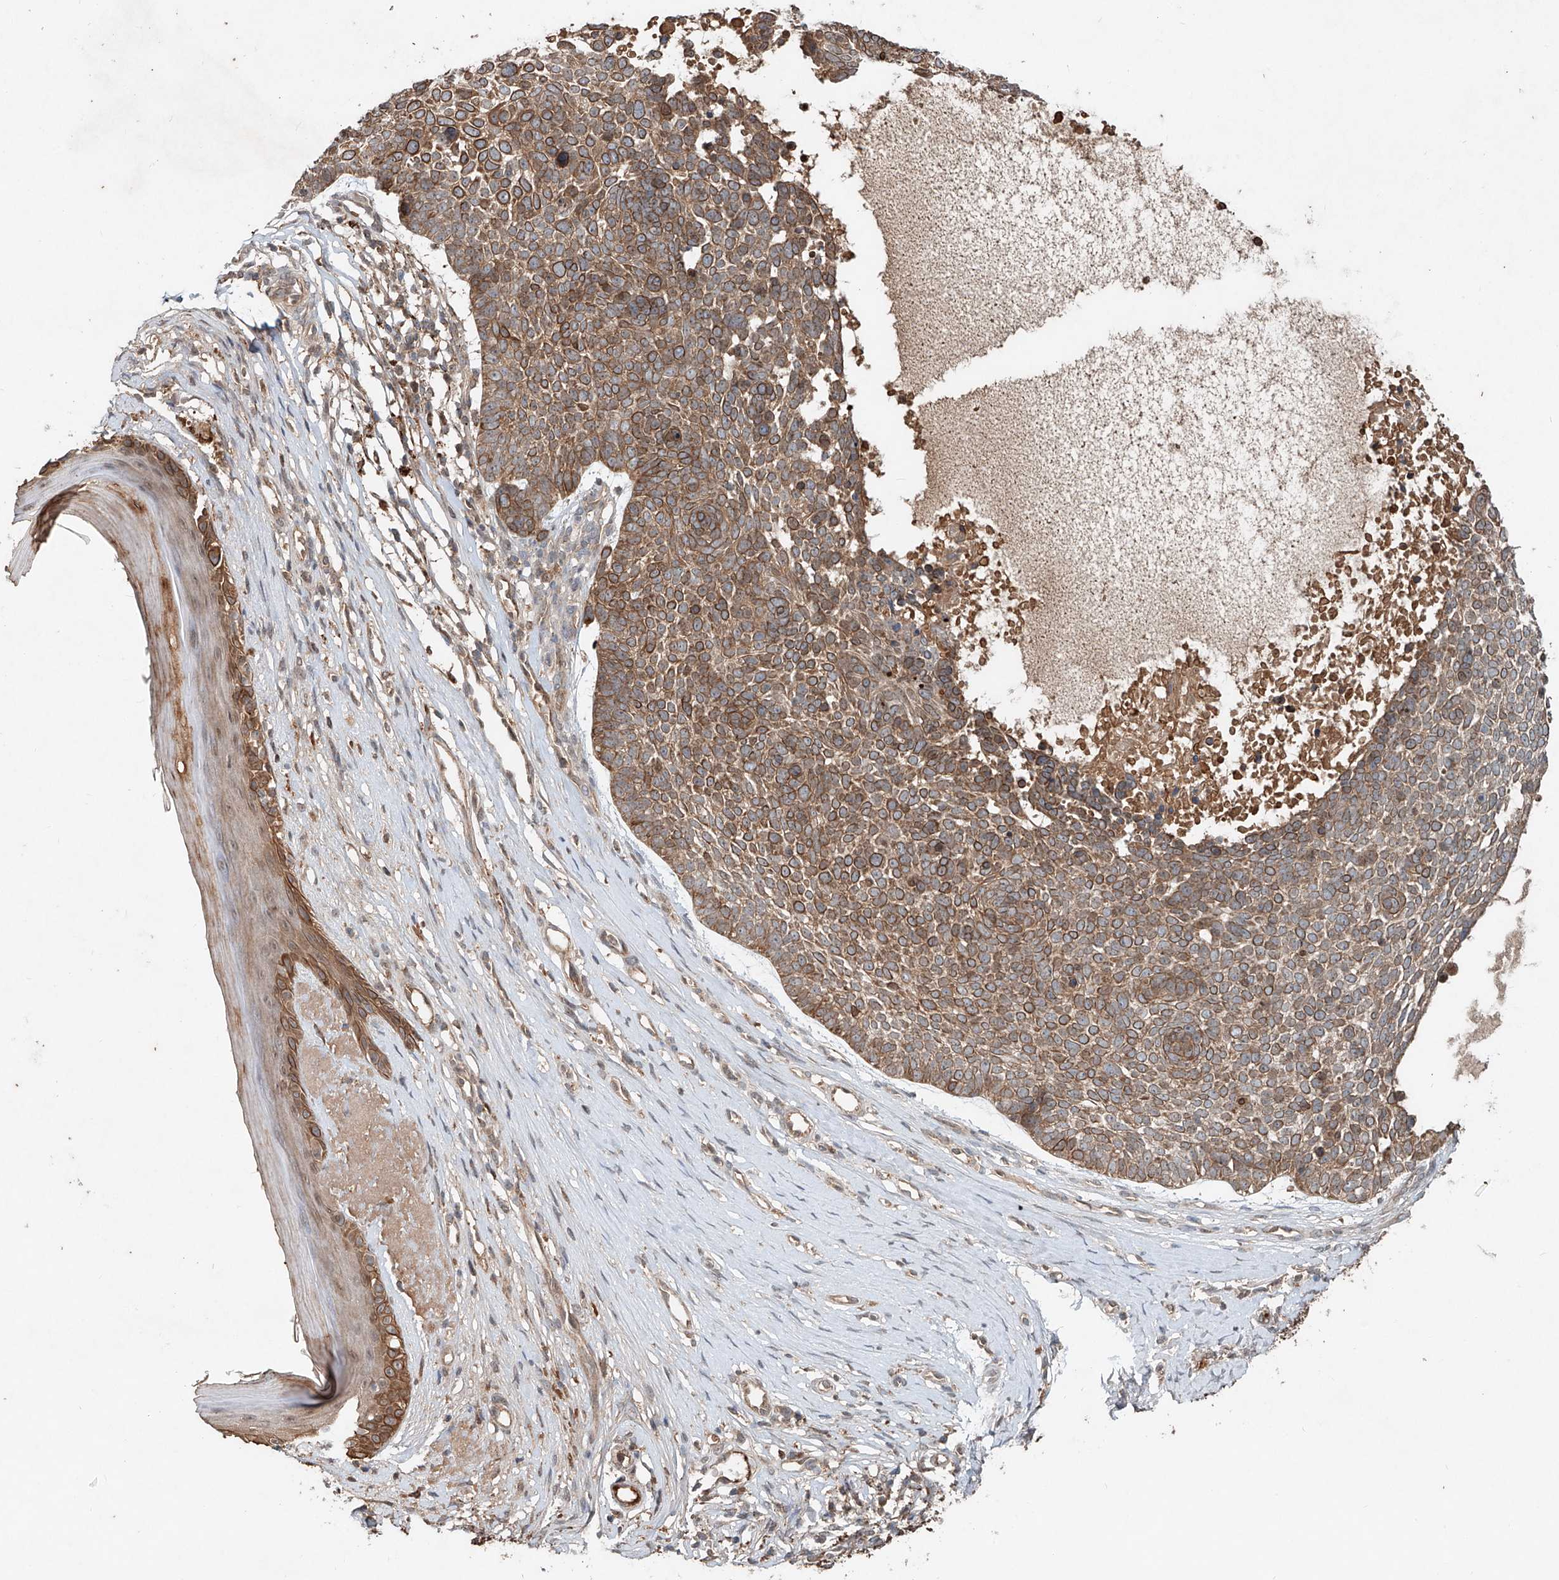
{"staining": {"intensity": "moderate", "quantity": ">75%", "location": "cytoplasmic/membranous"}, "tissue": "skin cancer", "cell_type": "Tumor cells", "image_type": "cancer", "snomed": [{"axis": "morphology", "description": "Basal cell carcinoma"}, {"axis": "topography", "description": "Skin"}], "caption": "Brown immunohistochemical staining in human skin cancer reveals moderate cytoplasmic/membranous positivity in approximately >75% of tumor cells.", "gene": "IER5", "patient": {"sex": "female", "age": 81}}